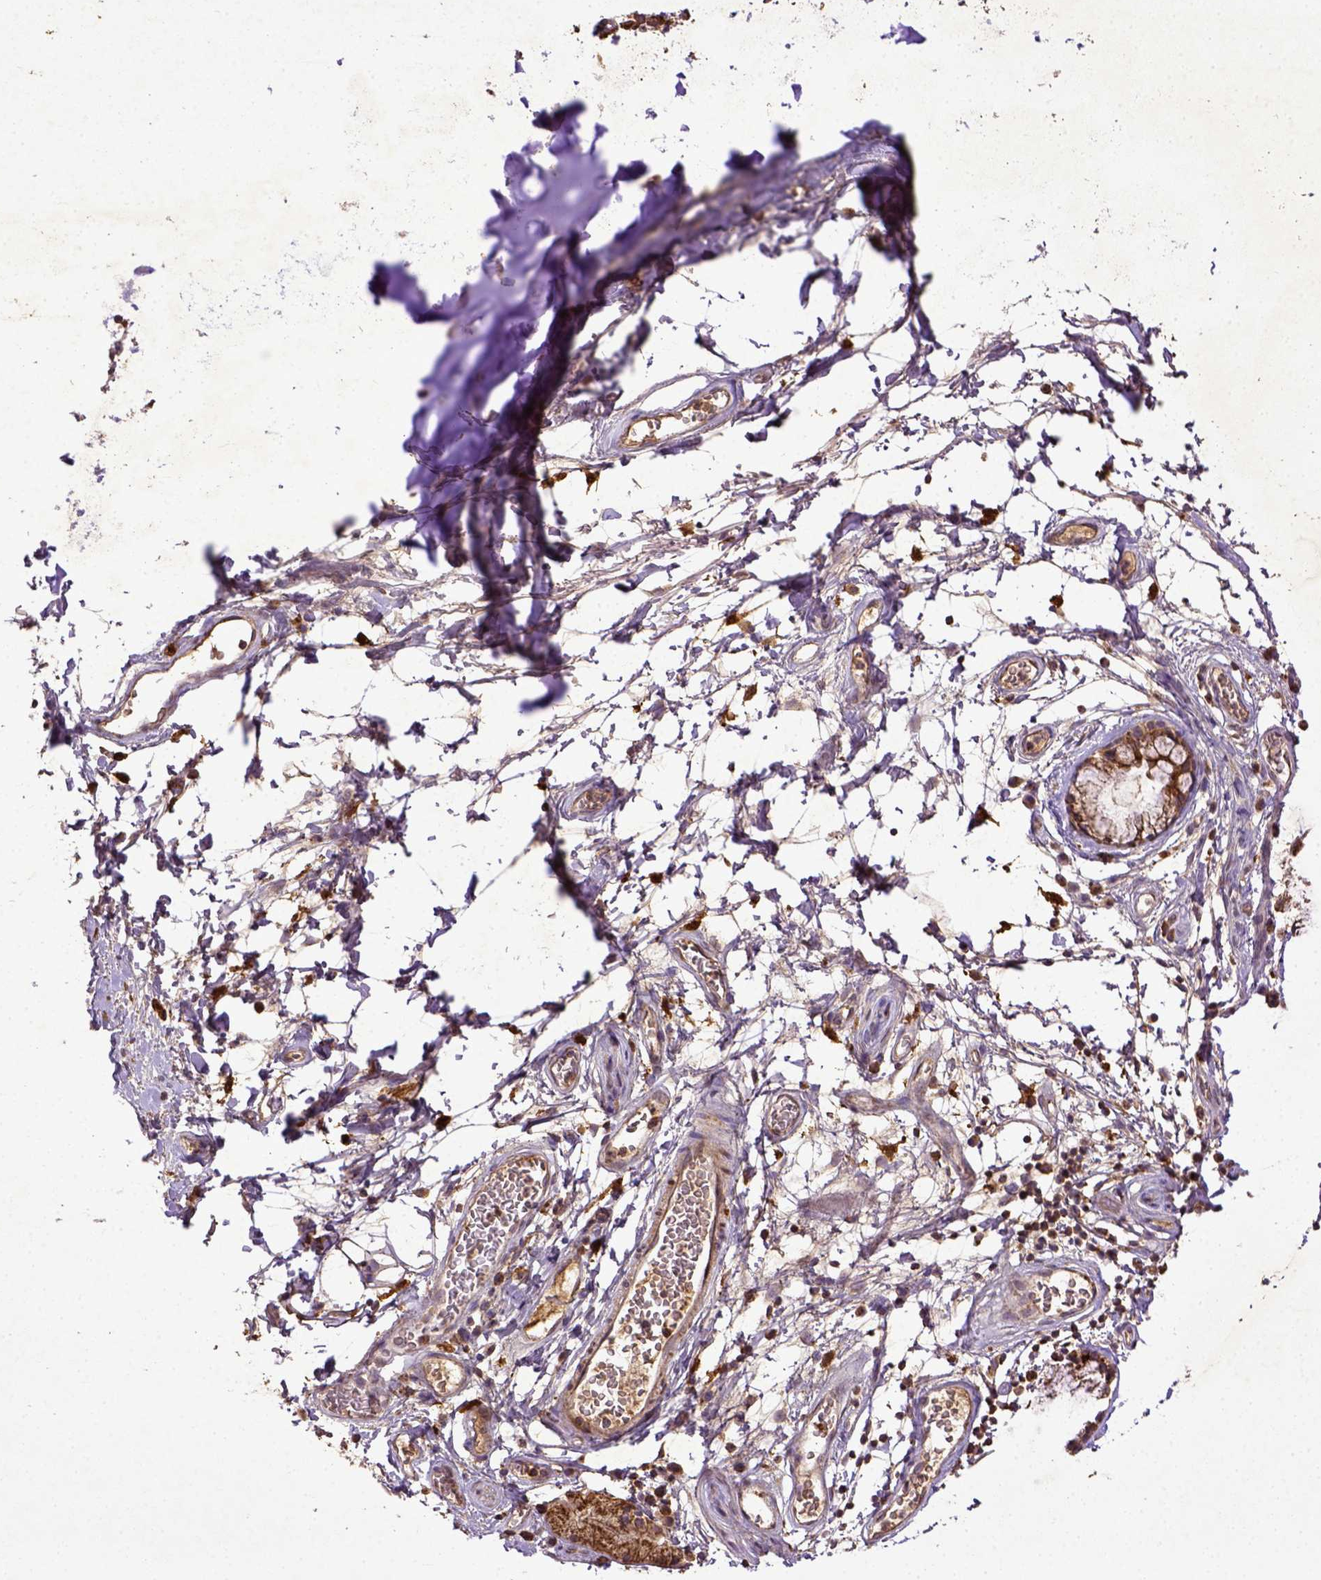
{"staining": {"intensity": "moderate", "quantity": ">75%", "location": "cytoplasmic/membranous"}, "tissue": "adipose tissue", "cell_type": "Adipocytes", "image_type": "normal", "snomed": [{"axis": "morphology", "description": "Normal tissue, NOS"}, {"axis": "topography", "description": "Cartilage tissue"}, {"axis": "topography", "description": "Bronchus"}], "caption": "IHC of unremarkable human adipose tissue displays medium levels of moderate cytoplasmic/membranous staining in approximately >75% of adipocytes. The protein of interest is shown in brown color, while the nuclei are stained blue.", "gene": "MT", "patient": {"sex": "male", "age": 58}}